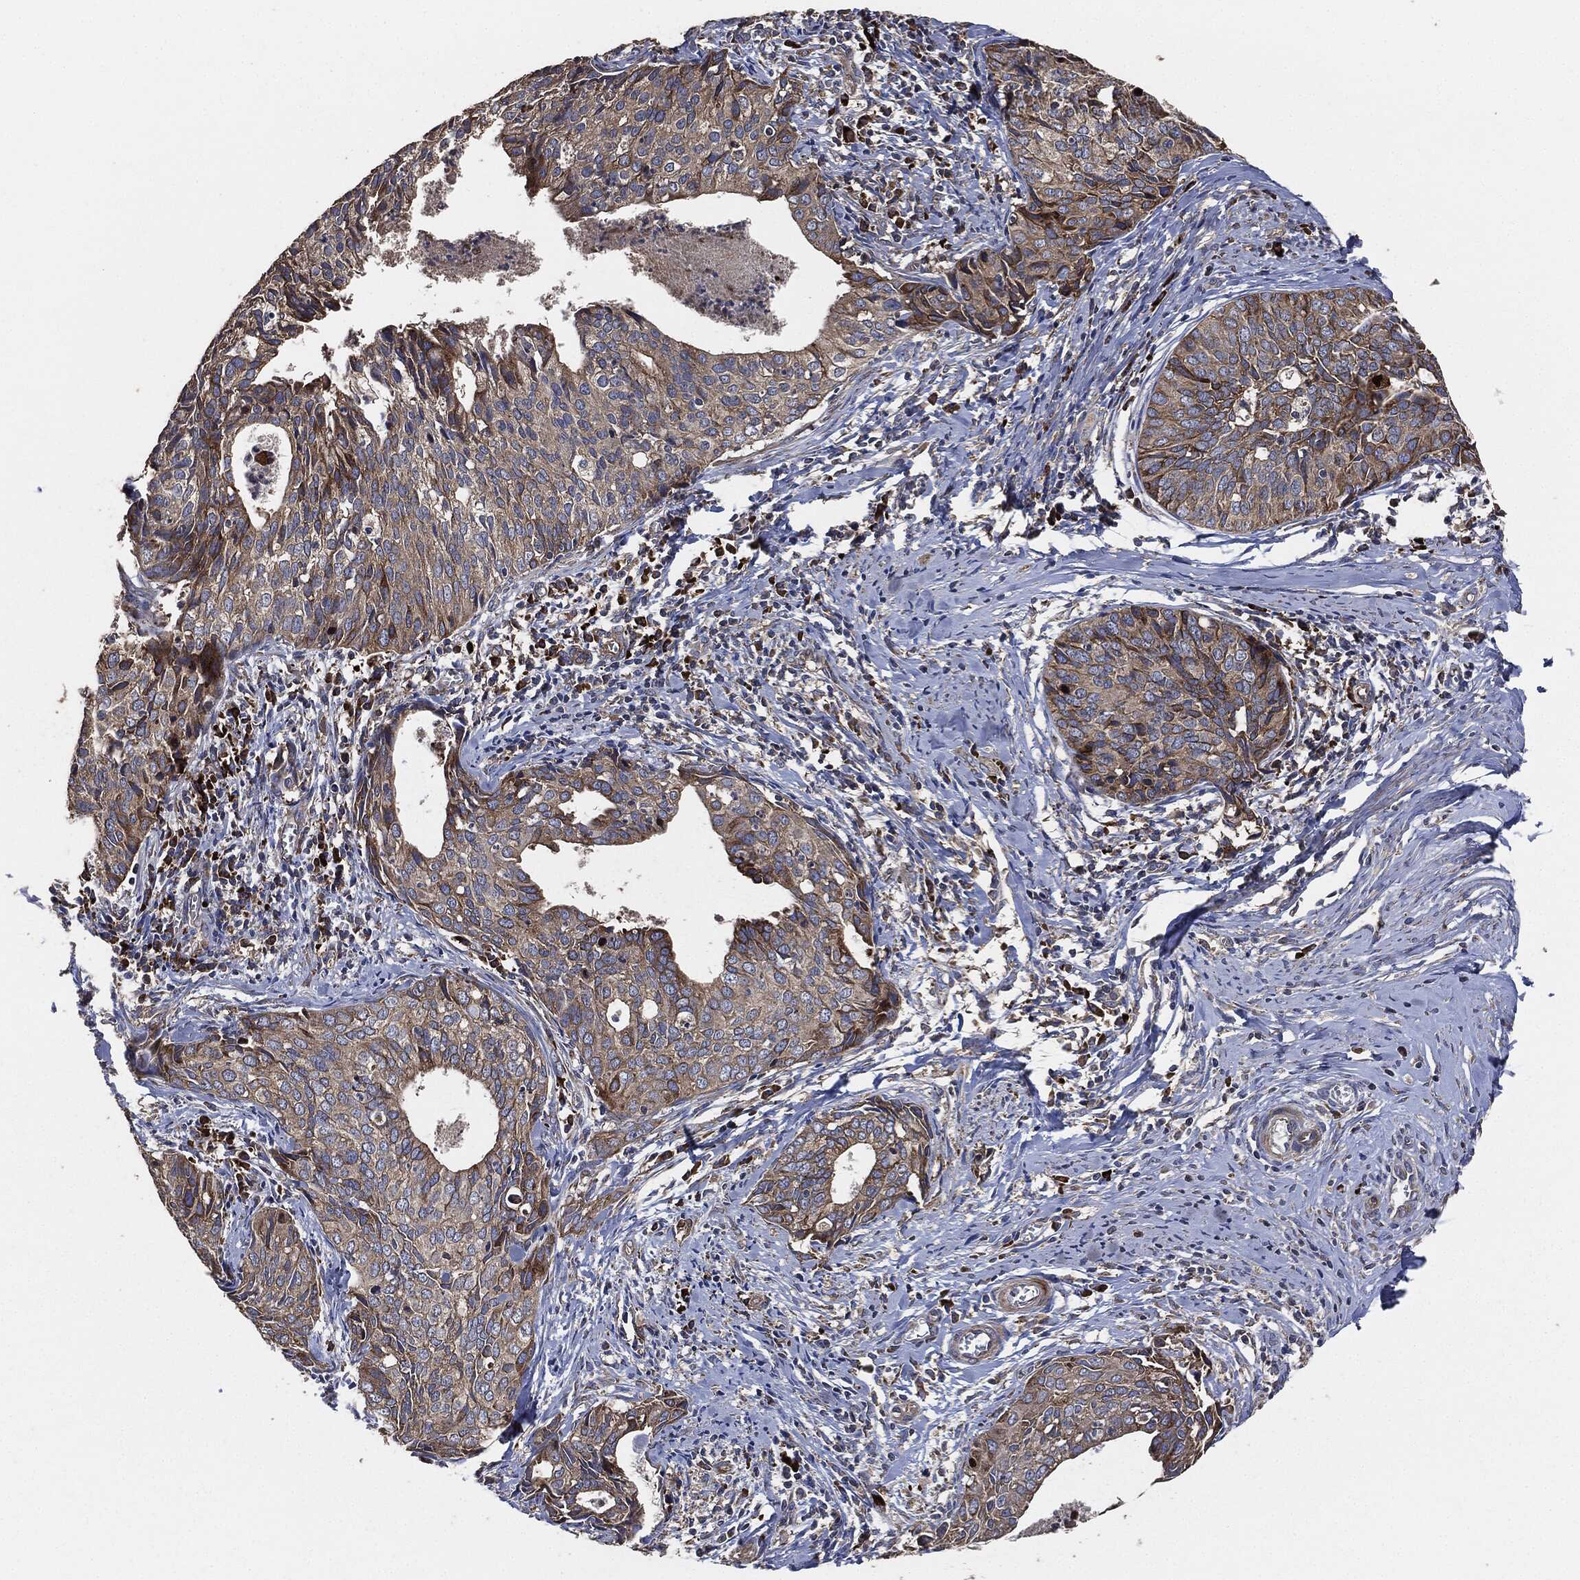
{"staining": {"intensity": "strong", "quantity": "<25%", "location": "cytoplasmic/membranous"}, "tissue": "cervical cancer", "cell_type": "Tumor cells", "image_type": "cancer", "snomed": [{"axis": "morphology", "description": "Squamous cell carcinoma, NOS"}, {"axis": "topography", "description": "Cervix"}], "caption": "This is an image of immunohistochemistry staining of squamous cell carcinoma (cervical), which shows strong staining in the cytoplasmic/membranous of tumor cells.", "gene": "STK3", "patient": {"sex": "female", "age": 29}}